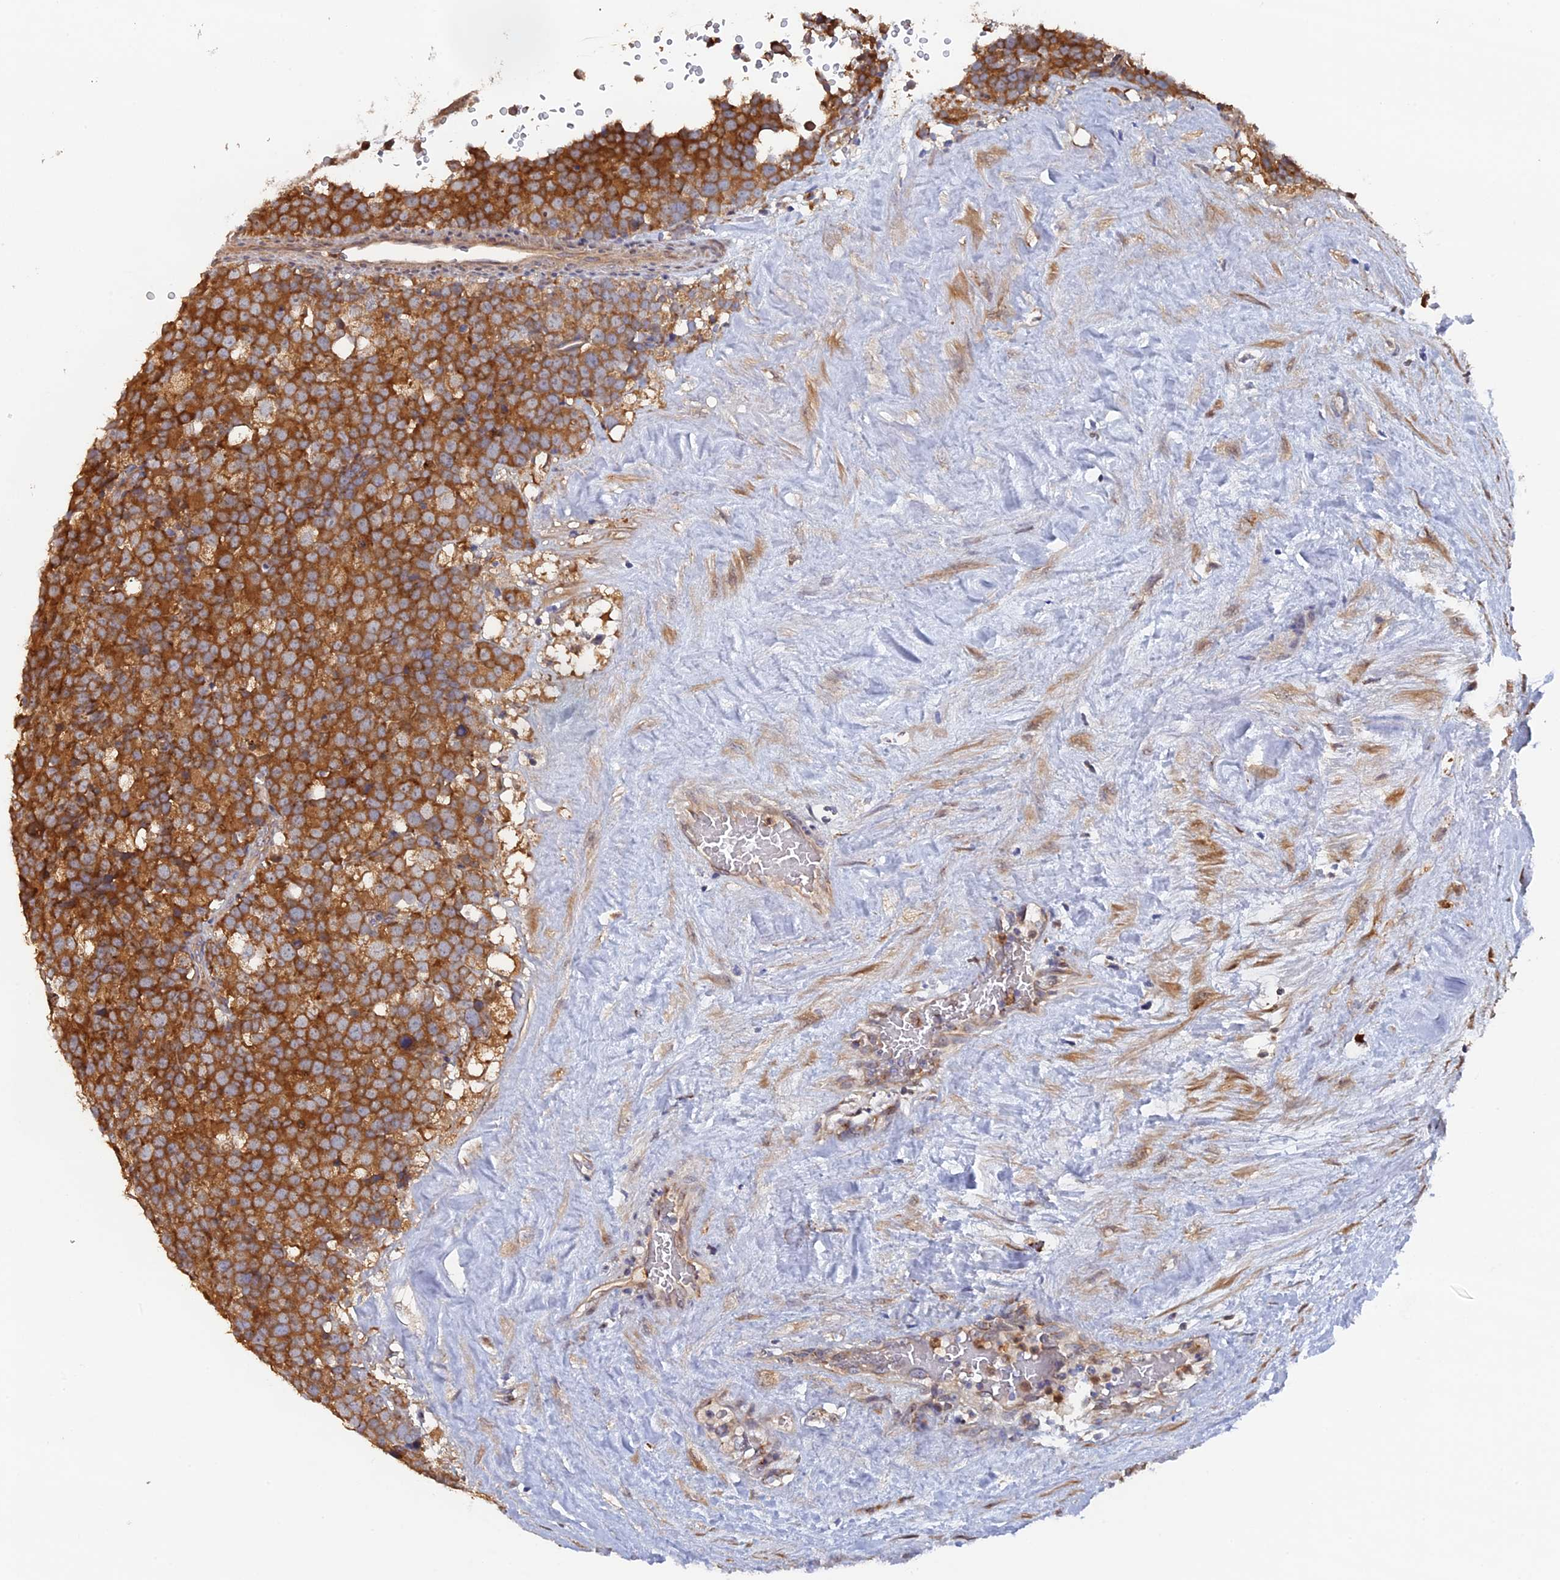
{"staining": {"intensity": "strong", "quantity": ">75%", "location": "cytoplasmic/membranous"}, "tissue": "testis cancer", "cell_type": "Tumor cells", "image_type": "cancer", "snomed": [{"axis": "morphology", "description": "Seminoma, NOS"}, {"axis": "topography", "description": "Testis"}], "caption": "Immunohistochemistry (IHC) histopathology image of neoplastic tissue: human seminoma (testis) stained using immunohistochemistry (IHC) demonstrates high levels of strong protein expression localized specifically in the cytoplasmic/membranous of tumor cells, appearing as a cytoplasmic/membranous brown color.", "gene": "VPS37C", "patient": {"sex": "male", "age": 71}}